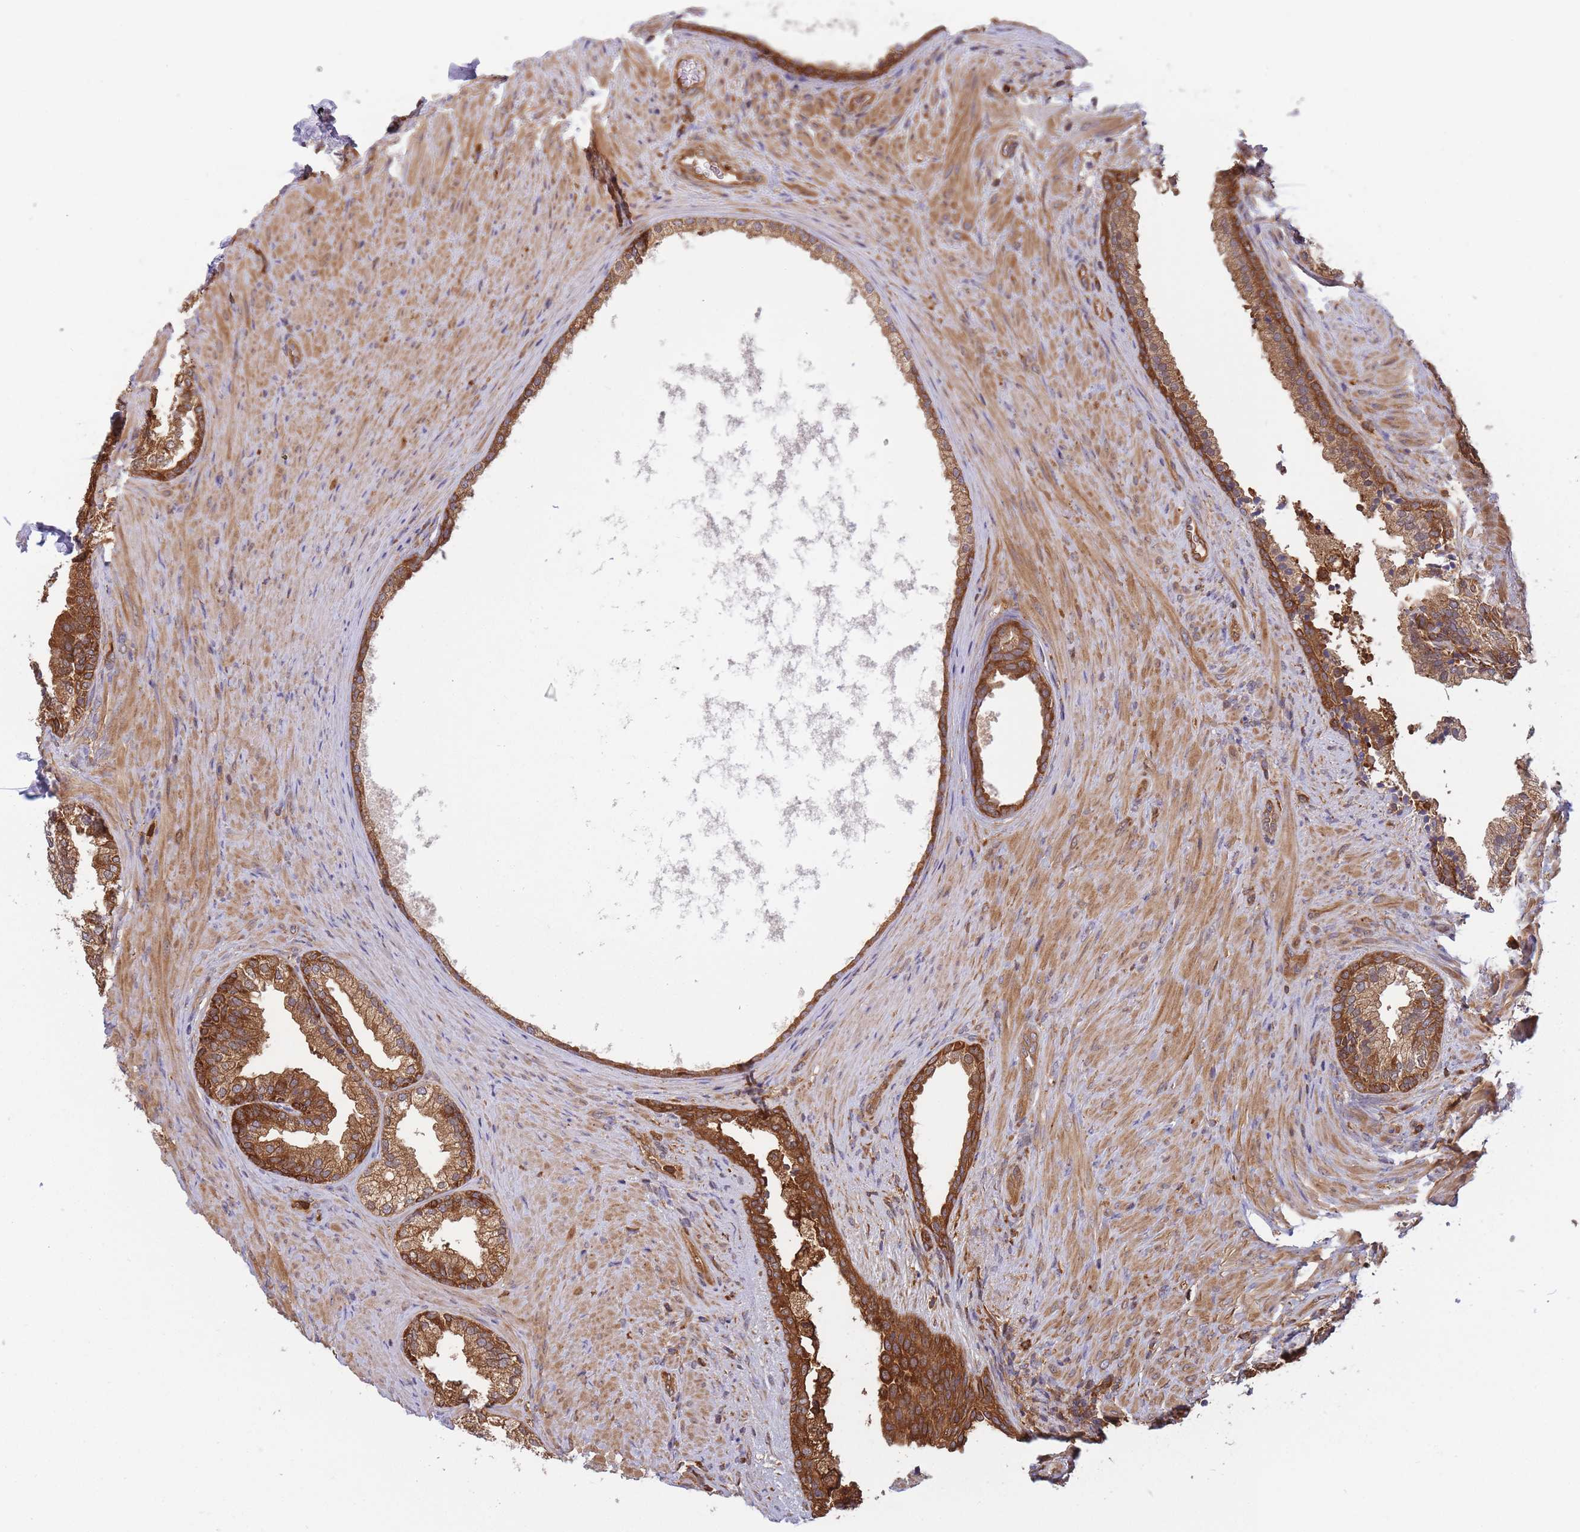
{"staining": {"intensity": "strong", "quantity": ">75%", "location": "cytoplasmic/membranous"}, "tissue": "prostate", "cell_type": "Glandular cells", "image_type": "normal", "snomed": [{"axis": "morphology", "description": "Normal tissue, NOS"}, {"axis": "topography", "description": "Prostate"}], "caption": "Protein expression analysis of benign prostate exhibits strong cytoplasmic/membranous positivity in about >75% of glandular cells.", "gene": "SLC4A9", "patient": {"sex": "male", "age": 76}}